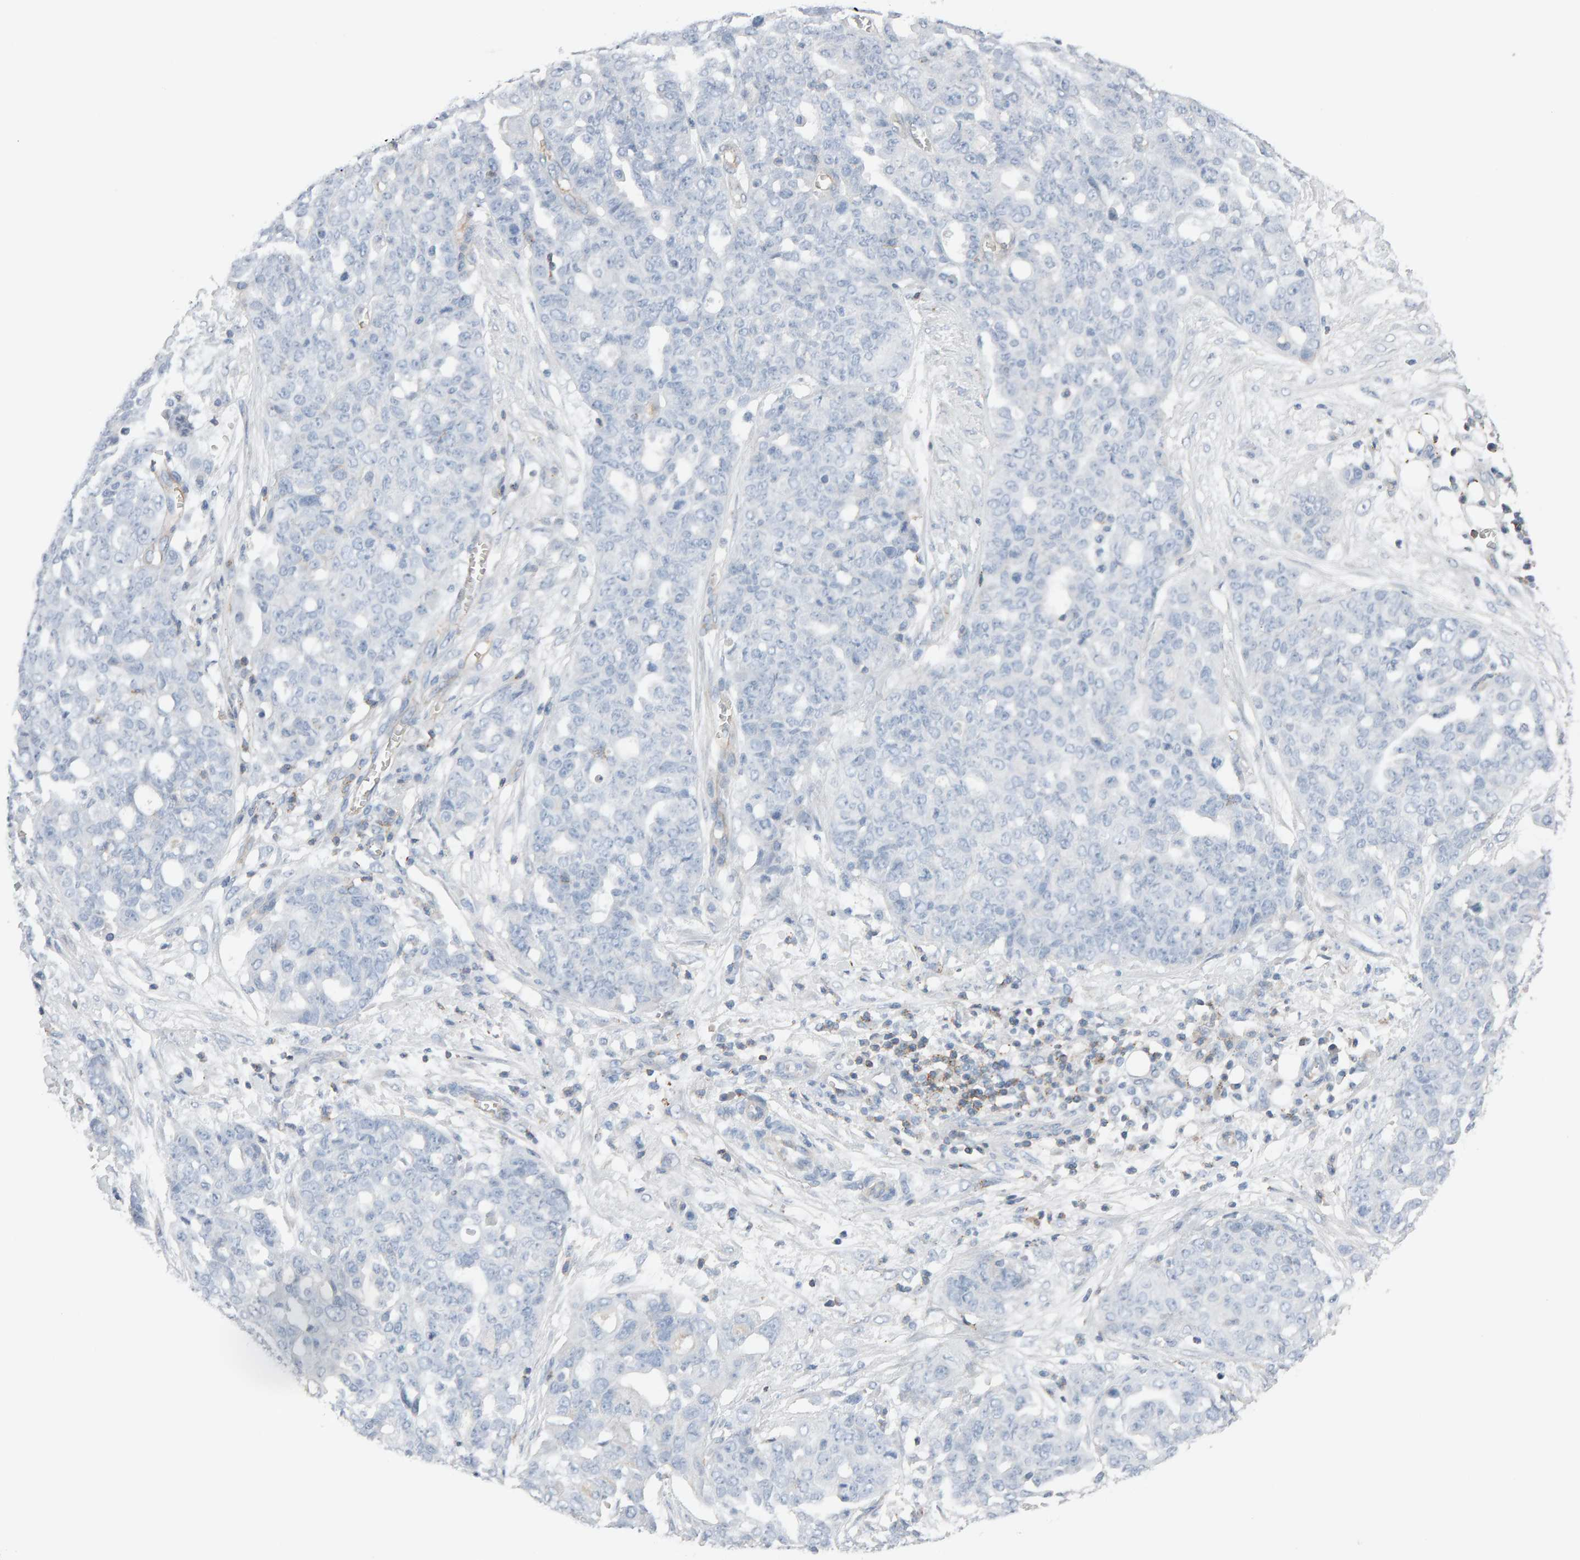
{"staining": {"intensity": "negative", "quantity": "none", "location": "none"}, "tissue": "ovarian cancer", "cell_type": "Tumor cells", "image_type": "cancer", "snomed": [{"axis": "morphology", "description": "Cystadenocarcinoma, serous, NOS"}, {"axis": "topography", "description": "Soft tissue"}, {"axis": "topography", "description": "Ovary"}], "caption": "Immunohistochemical staining of ovarian cancer exhibits no significant staining in tumor cells.", "gene": "FYN", "patient": {"sex": "female", "age": 57}}